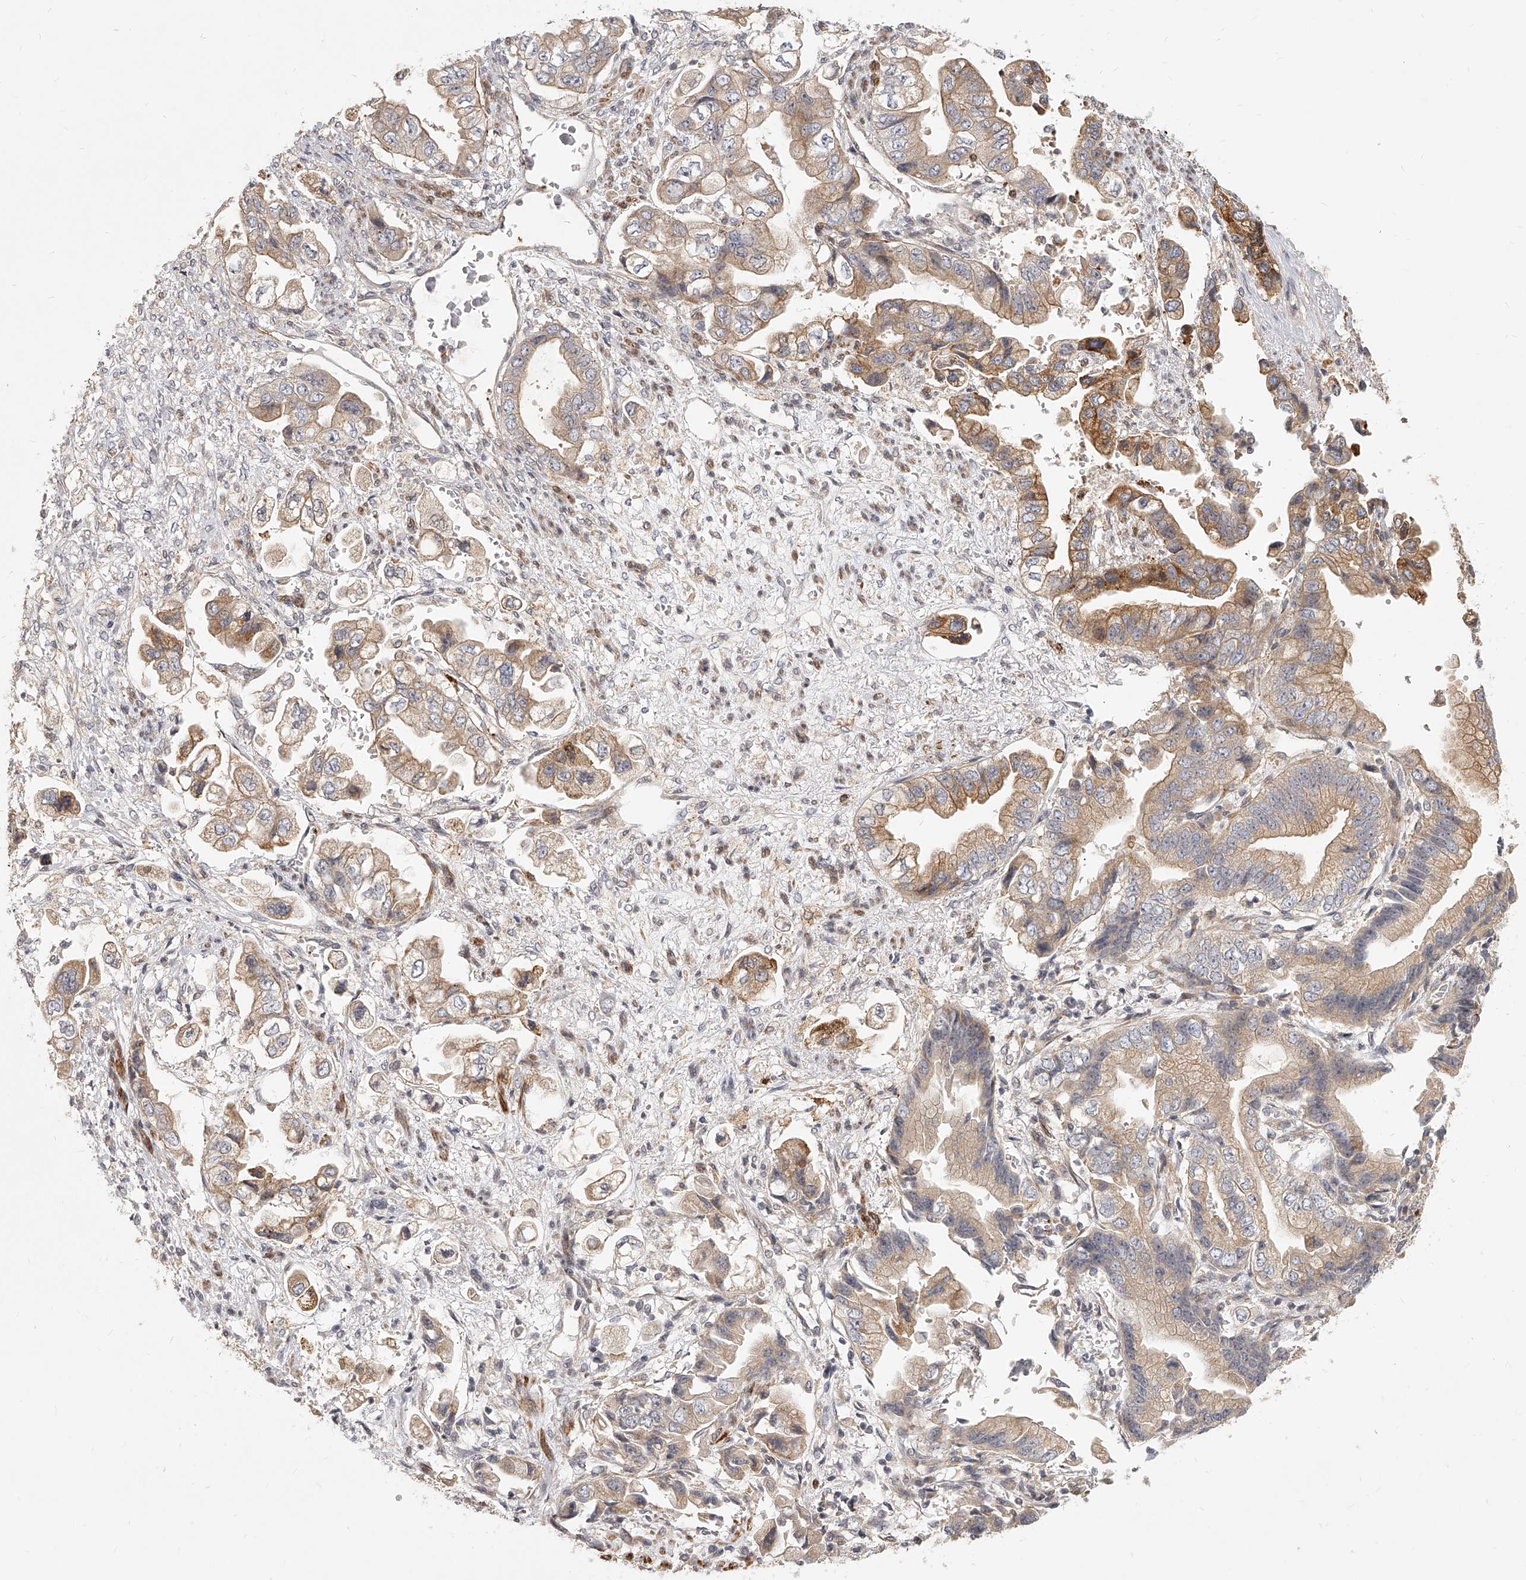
{"staining": {"intensity": "moderate", "quantity": ">75%", "location": "cytoplasmic/membranous"}, "tissue": "stomach cancer", "cell_type": "Tumor cells", "image_type": "cancer", "snomed": [{"axis": "morphology", "description": "Adenocarcinoma, NOS"}, {"axis": "topography", "description": "Stomach"}], "caption": "A high-resolution photomicrograph shows IHC staining of adenocarcinoma (stomach), which demonstrates moderate cytoplasmic/membranous staining in about >75% of tumor cells.", "gene": "SLC37A1", "patient": {"sex": "male", "age": 62}}